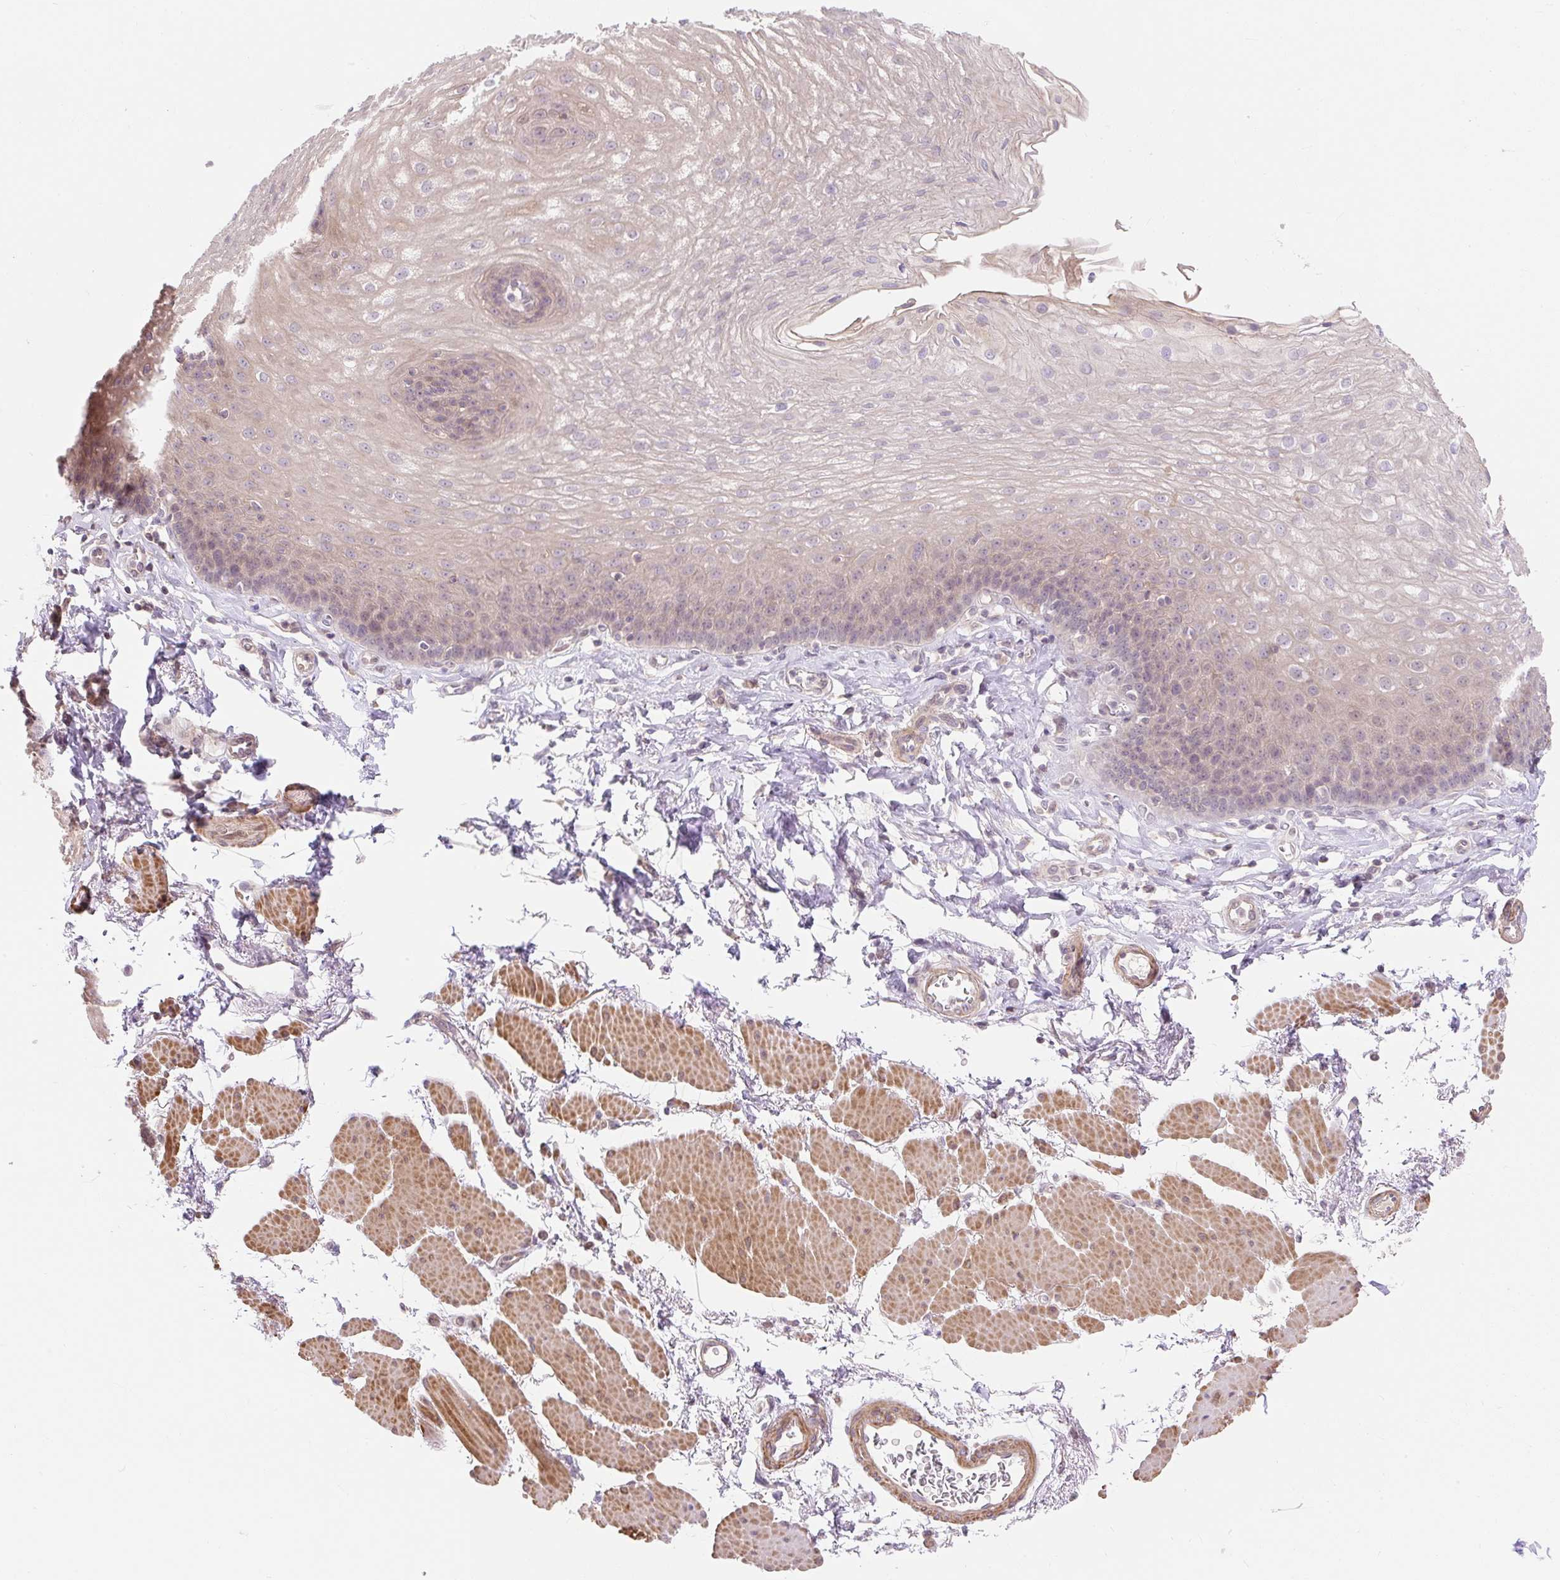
{"staining": {"intensity": "weak", "quantity": "<25%", "location": "nuclear"}, "tissue": "esophagus", "cell_type": "Squamous epithelial cells", "image_type": "normal", "snomed": [{"axis": "morphology", "description": "Normal tissue, NOS"}, {"axis": "topography", "description": "Esophagus"}], "caption": "Immunohistochemistry (IHC) of normal esophagus displays no expression in squamous epithelial cells. (Immunohistochemistry (IHC), brightfield microscopy, high magnification).", "gene": "EMC10", "patient": {"sex": "female", "age": 81}}